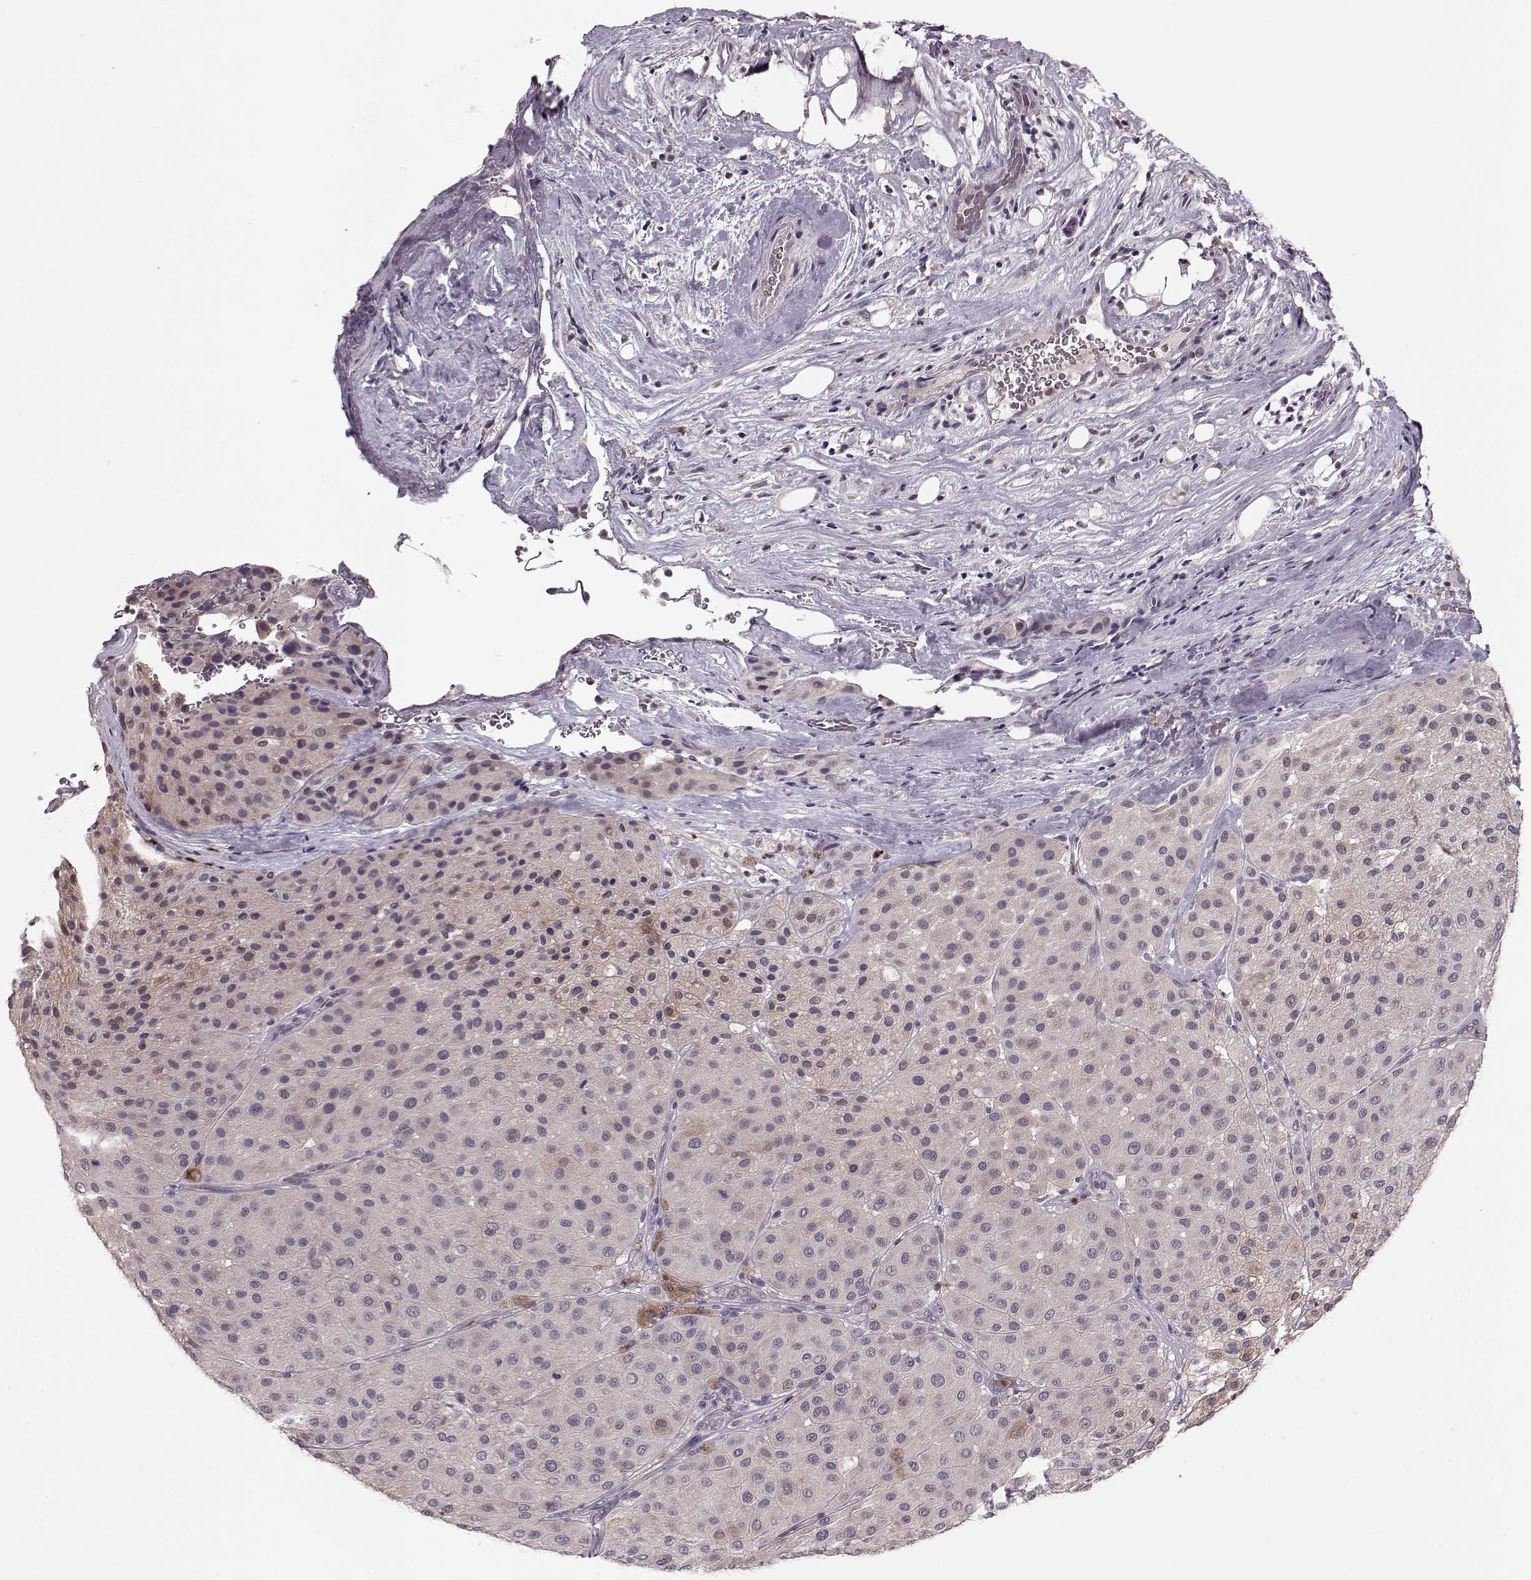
{"staining": {"intensity": "negative", "quantity": "none", "location": "none"}, "tissue": "melanoma", "cell_type": "Tumor cells", "image_type": "cancer", "snomed": [{"axis": "morphology", "description": "Malignant melanoma, Metastatic site"}, {"axis": "topography", "description": "Smooth muscle"}], "caption": "Malignant melanoma (metastatic site) stained for a protein using IHC exhibits no staining tumor cells.", "gene": "ACOT11", "patient": {"sex": "male", "age": 41}}